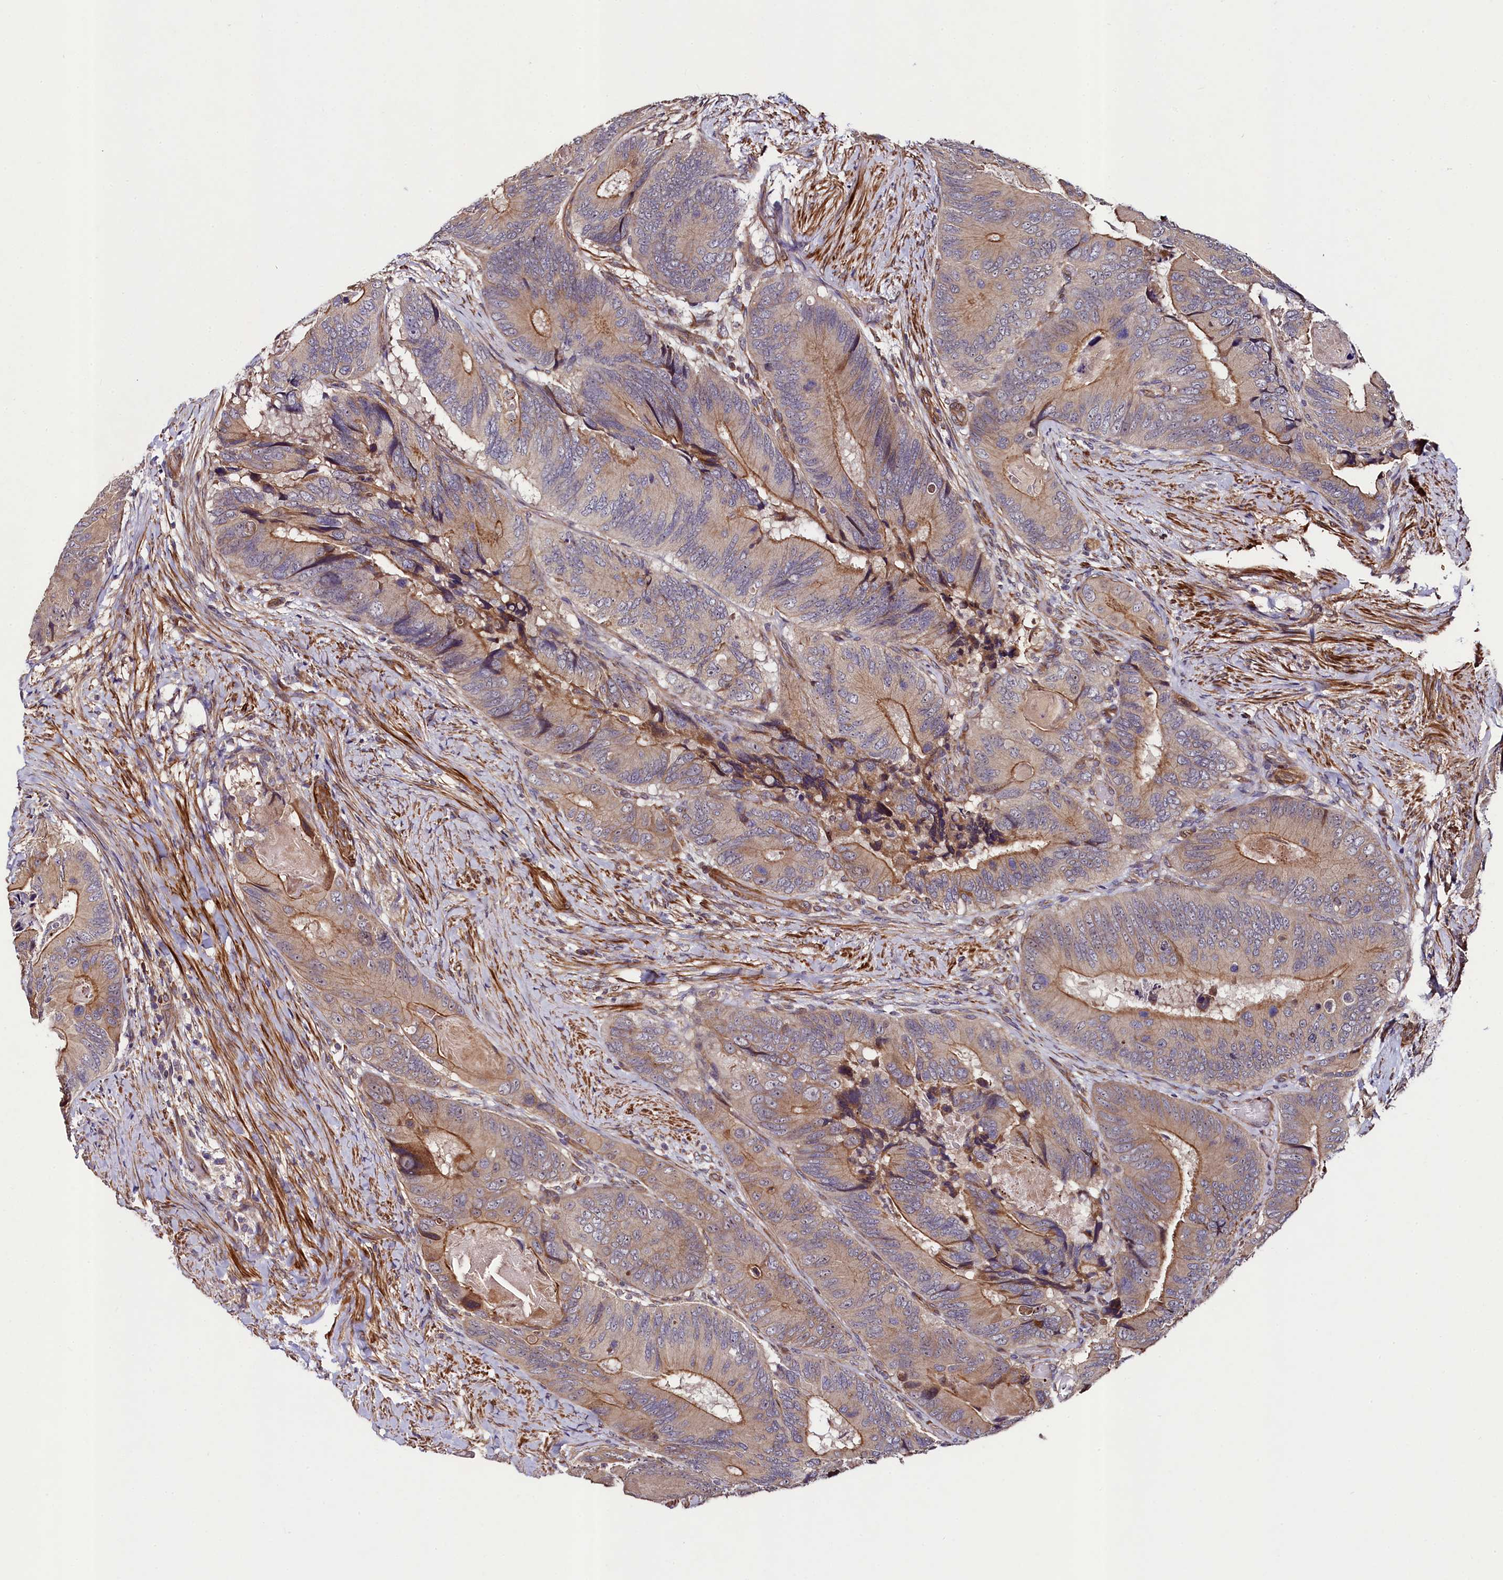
{"staining": {"intensity": "moderate", "quantity": "25%-75%", "location": "cytoplasmic/membranous"}, "tissue": "colorectal cancer", "cell_type": "Tumor cells", "image_type": "cancer", "snomed": [{"axis": "morphology", "description": "Adenocarcinoma, NOS"}, {"axis": "topography", "description": "Colon"}], "caption": "A brown stain highlights moderate cytoplasmic/membranous positivity of a protein in colorectal adenocarcinoma tumor cells.", "gene": "CCDC102A", "patient": {"sex": "male", "age": 84}}